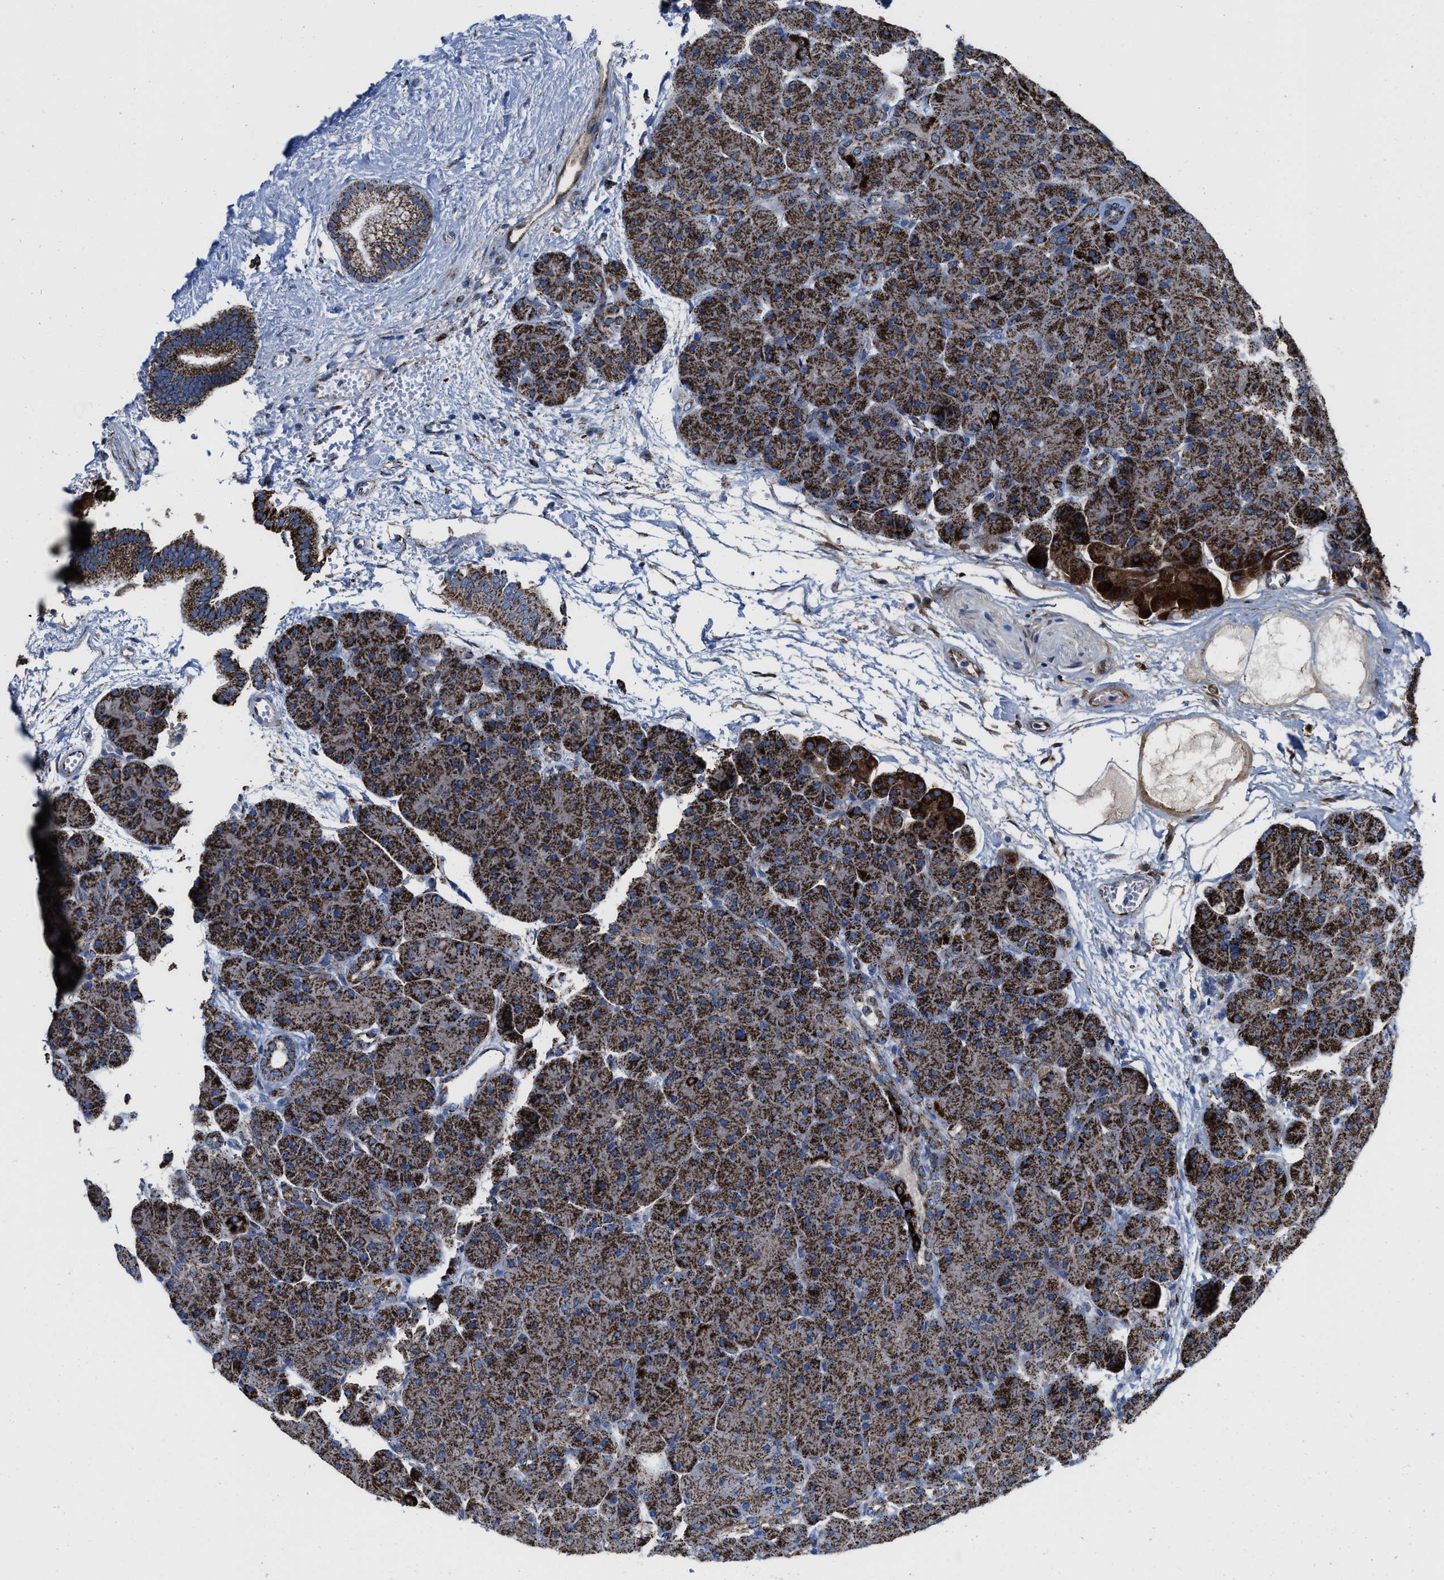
{"staining": {"intensity": "strong", "quantity": ">75%", "location": "cytoplasmic/membranous"}, "tissue": "pancreas", "cell_type": "Exocrine glandular cells", "image_type": "normal", "snomed": [{"axis": "morphology", "description": "Normal tissue, NOS"}, {"axis": "topography", "description": "Pancreas"}], "caption": "Strong cytoplasmic/membranous positivity is present in approximately >75% of exocrine glandular cells in benign pancreas.", "gene": "ALDH1B1", "patient": {"sex": "male", "age": 66}}